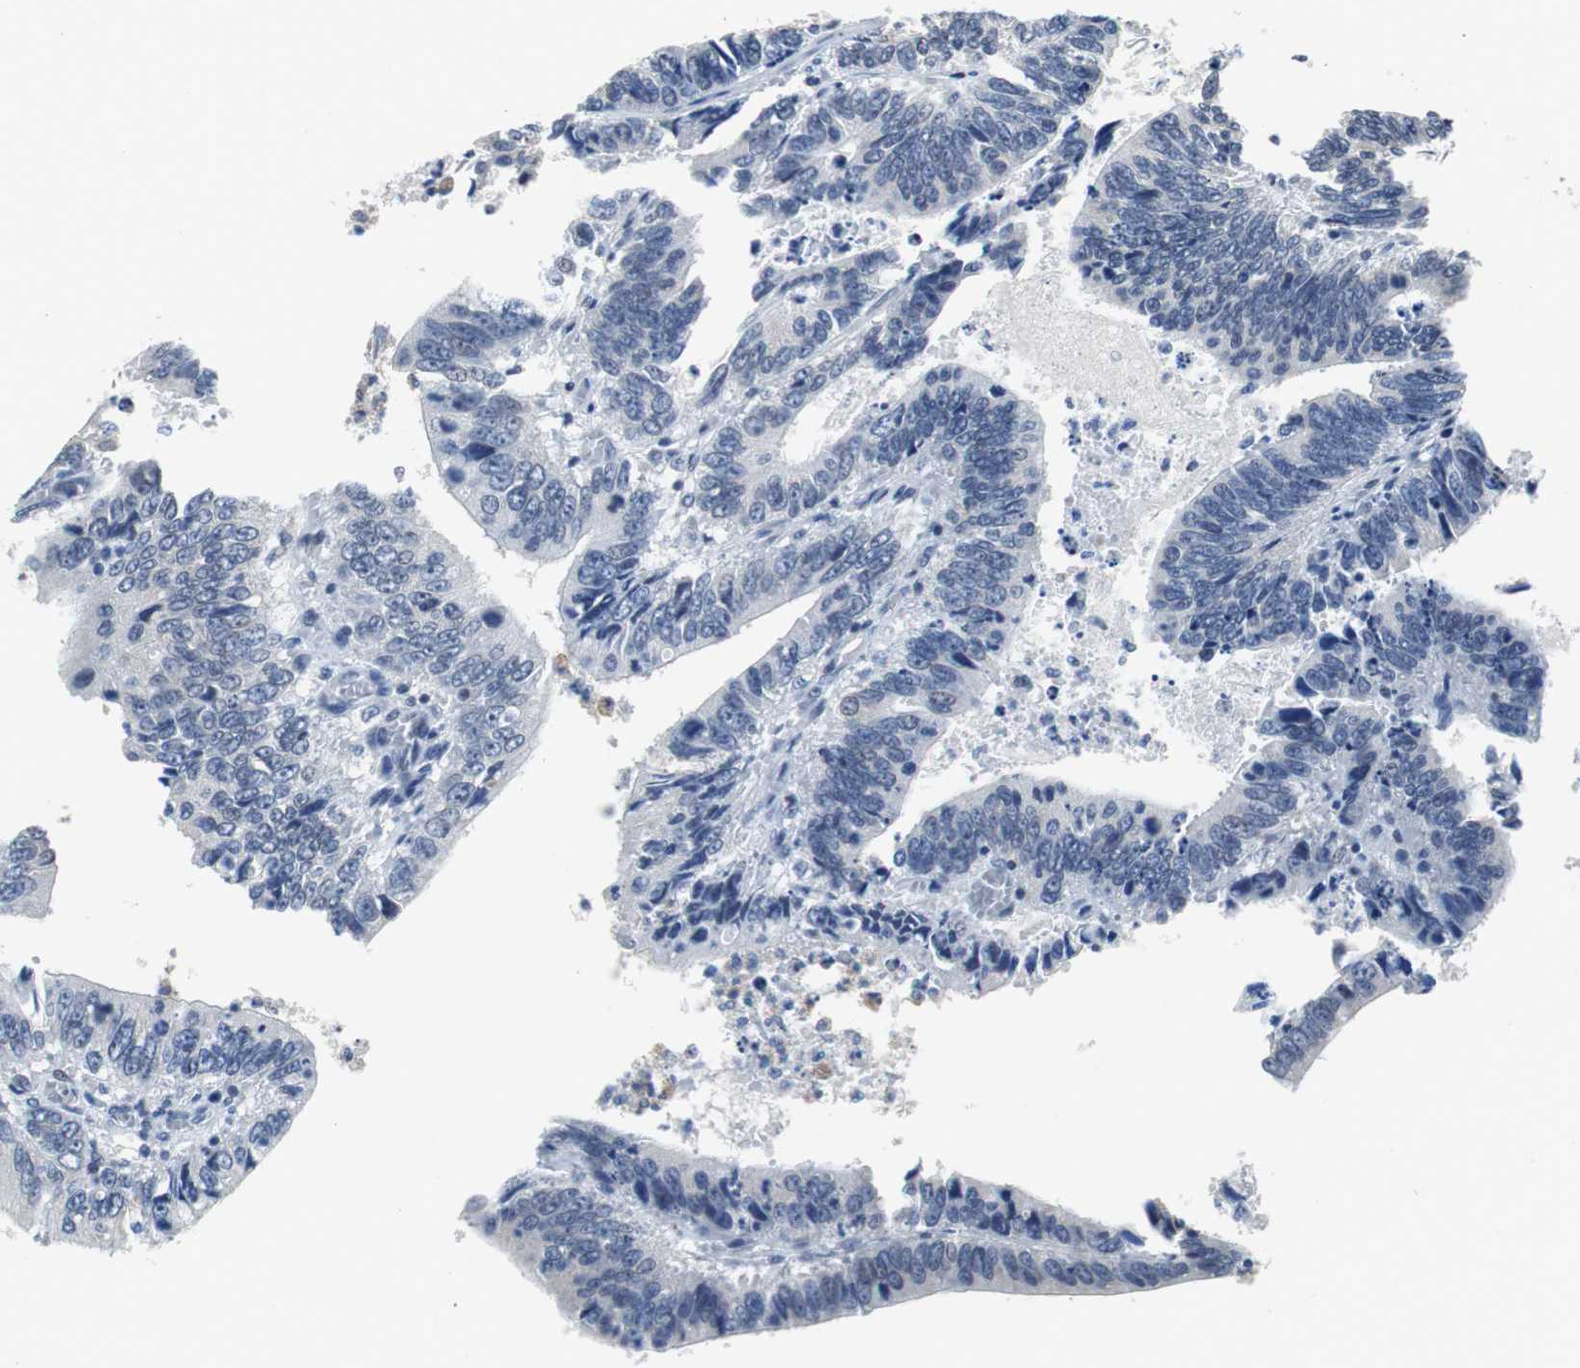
{"staining": {"intensity": "negative", "quantity": "none", "location": "none"}, "tissue": "colorectal cancer", "cell_type": "Tumor cells", "image_type": "cancer", "snomed": [{"axis": "morphology", "description": "Adenocarcinoma, NOS"}, {"axis": "topography", "description": "Colon"}], "caption": "DAB (3,3'-diaminobenzidine) immunohistochemical staining of colorectal adenocarcinoma exhibits no significant expression in tumor cells.", "gene": "TP63", "patient": {"sex": "male", "age": 72}}